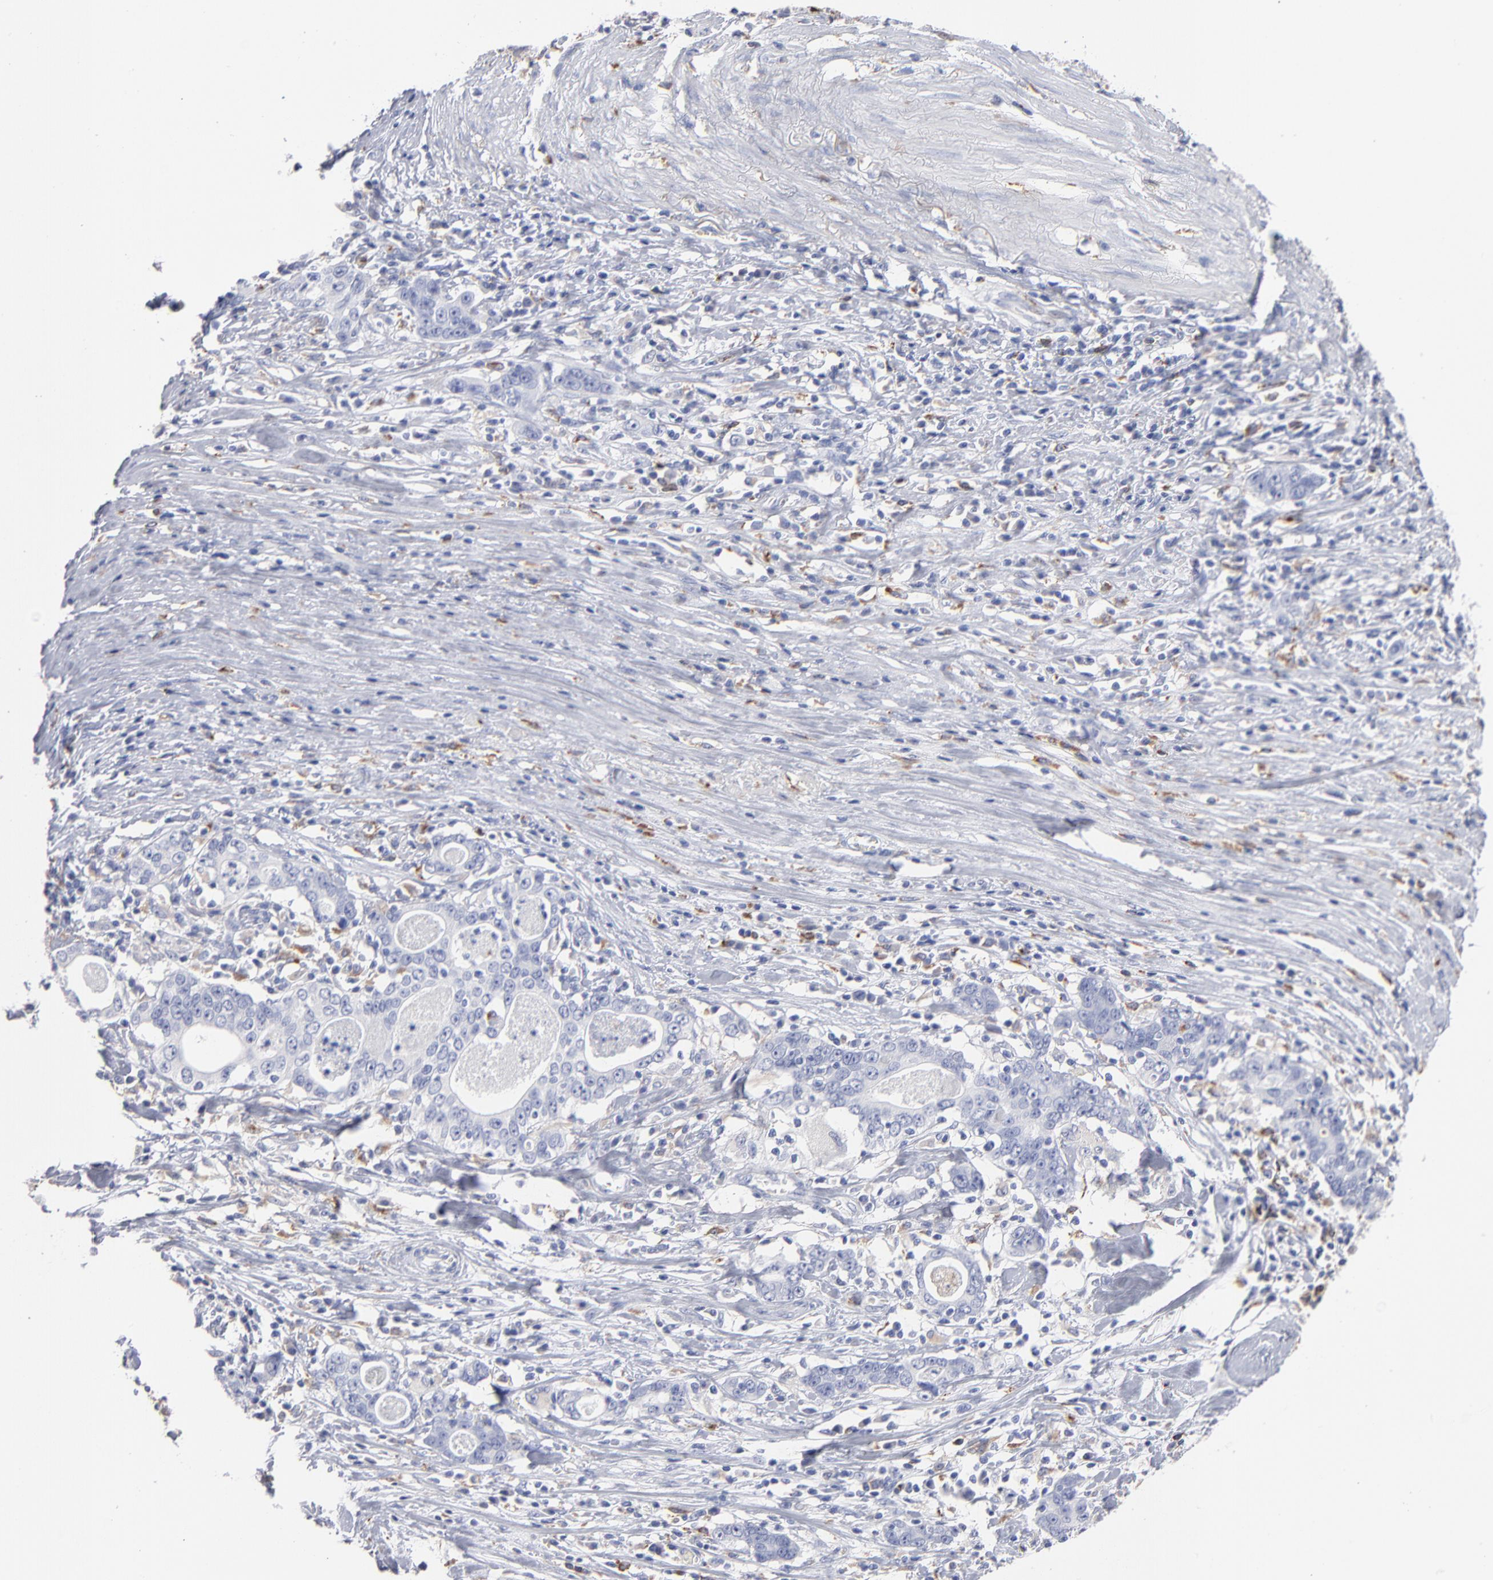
{"staining": {"intensity": "negative", "quantity": "none", "location": "none"}, "tissue": "stomach cancer", "cell_type": "Tumor cells", "image_type": "cancer", "snomed": [{"axis": "morphology", "description": "Adenocarcinoma, NOS"}, {"axis": "topography", "description": "Stomach, lower"}], "caption": "Tumor cells are negative for brown protein staining in stomach adenocarcinoma.", "gene": "CD180", "patient": {"sex": "female", "age": 72}}